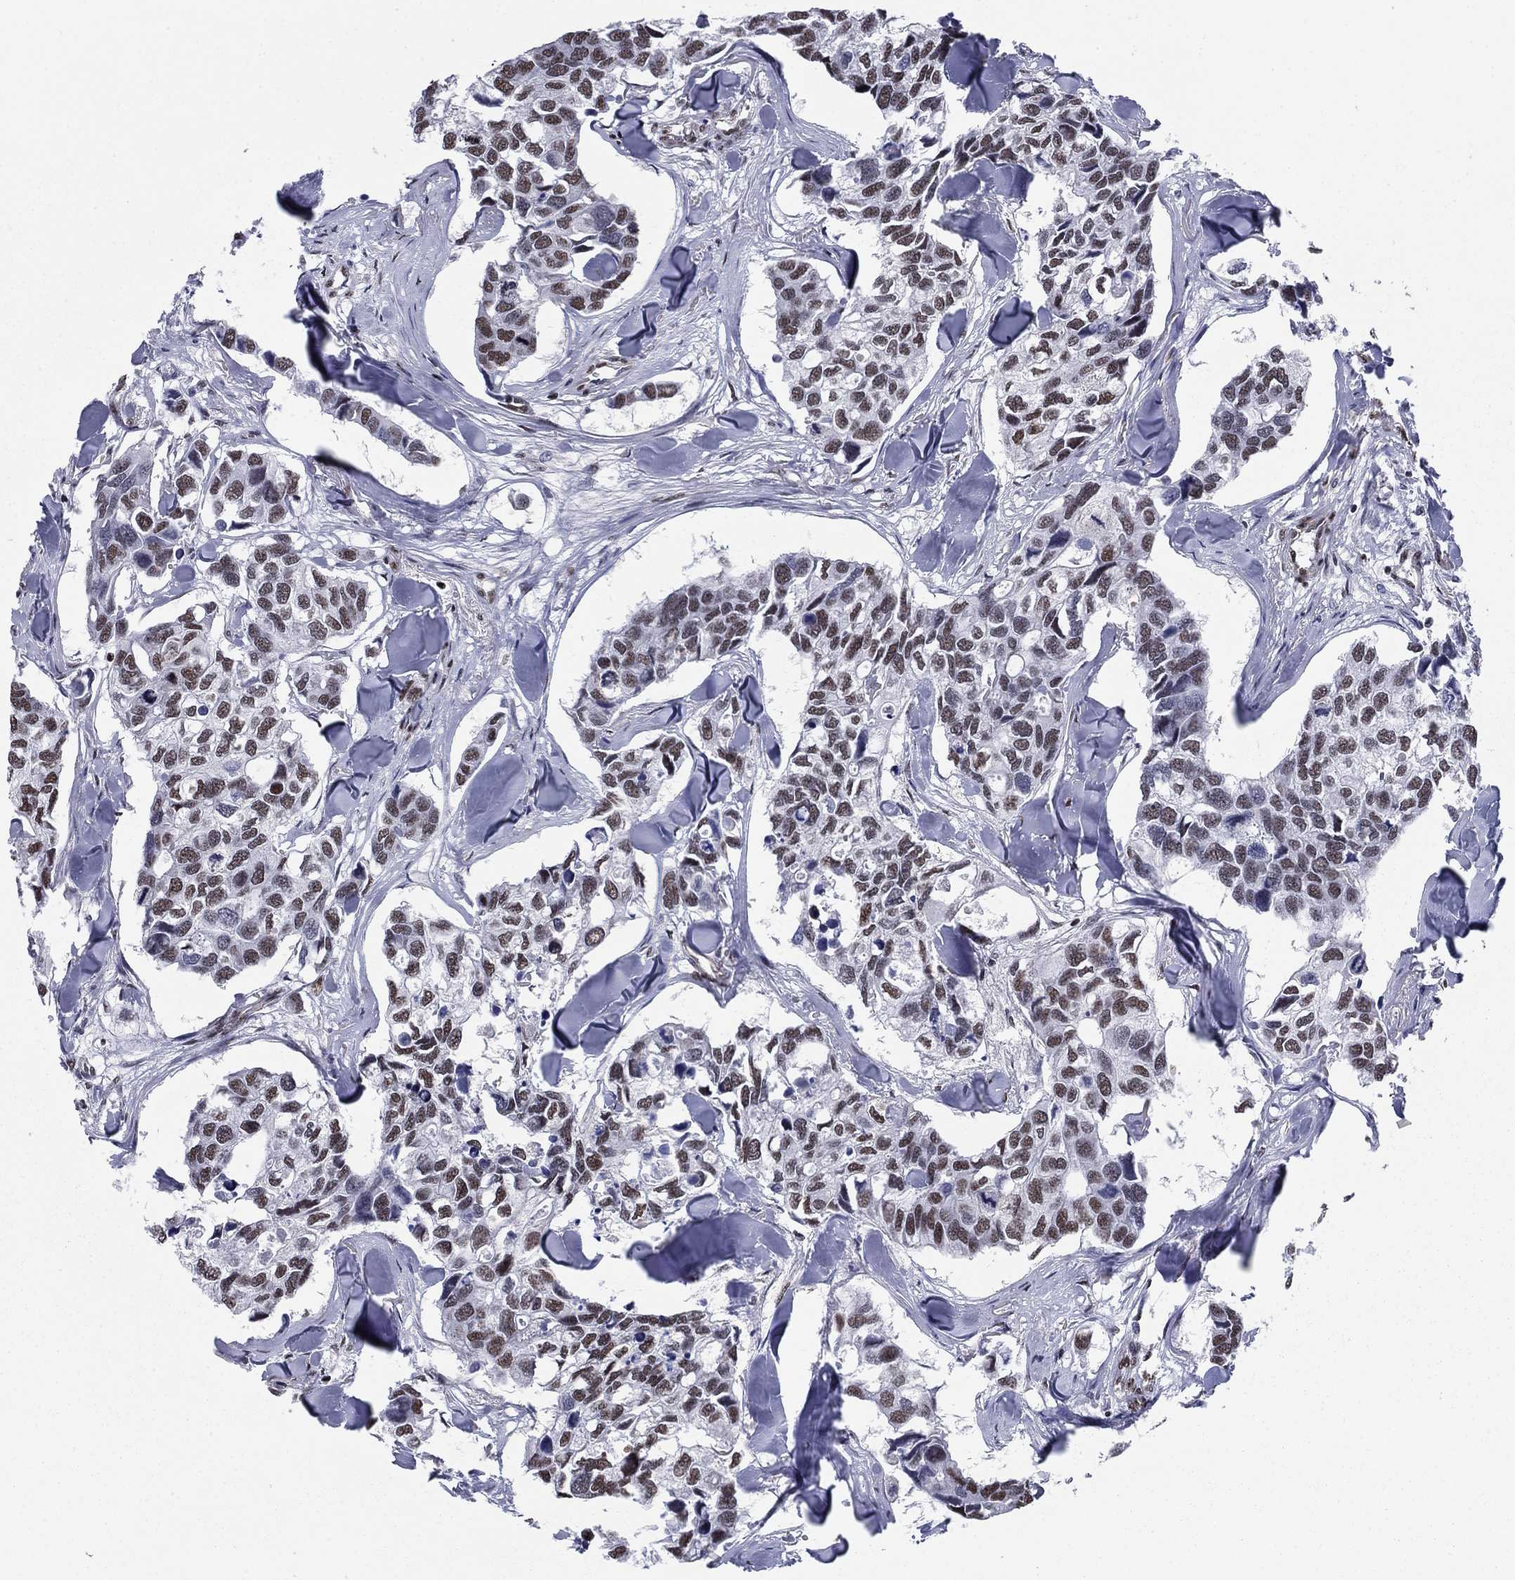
{"staining": {"intensity": "moderate", "quantity": "25%-75%", "location": "nuclear"}, "tissue": "breast cancer", "cell_type": "Tumor cells", "image_type": "cancer", "snomed": [{"axis": "morphology", "description": "Duct carcinoma"}, {"axis": "topography", "description": "Breast"}], "caption": "Immunohistochemistry (IHC) (DAB) staining of human intraductal carcinoma (breast) demonstrates moderate nuclear protein positivity in approximately 25%-75% of tumor cells.", "gene": "N4BP2", "patient": {"sex": "female", "age": 83}}